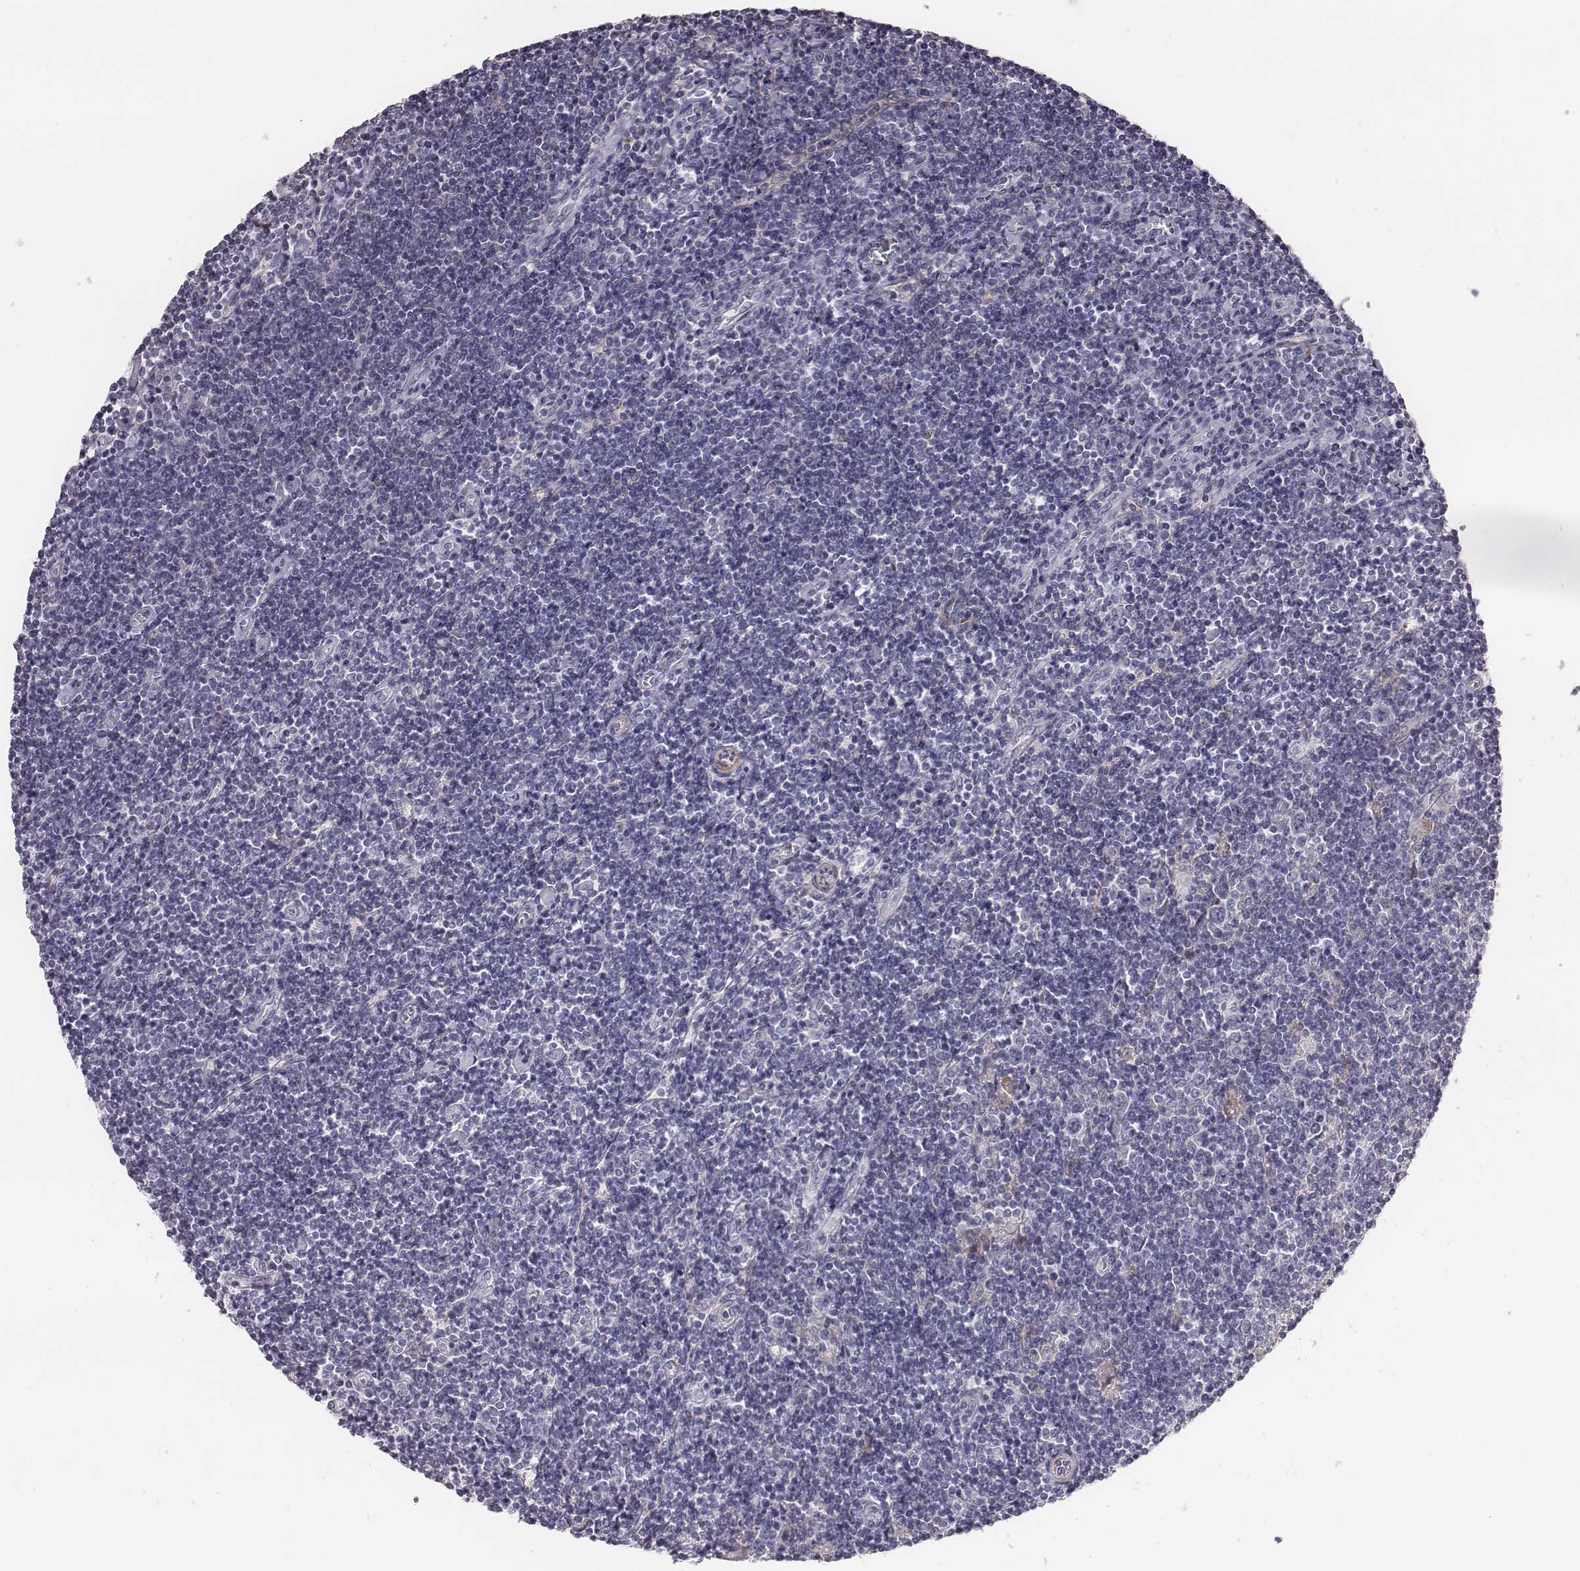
{"staining": {"intensity": "negative", "quantity": "none", "location": "none"}, "tissue": "lymphoma", "cell_type": "Tumor cells", "image_type": "cancer", "snomed": [{"axis": "morphology", "description": "Hodgkin's disease, NOS"}, {"axis": "topography", "description": "Lymph node"}], "caption": "There is no significant staining in tumor cells of Hodgkin's disease.", "gene": "PRKCZ", "patient": {"sex": "male", "age": 40}}